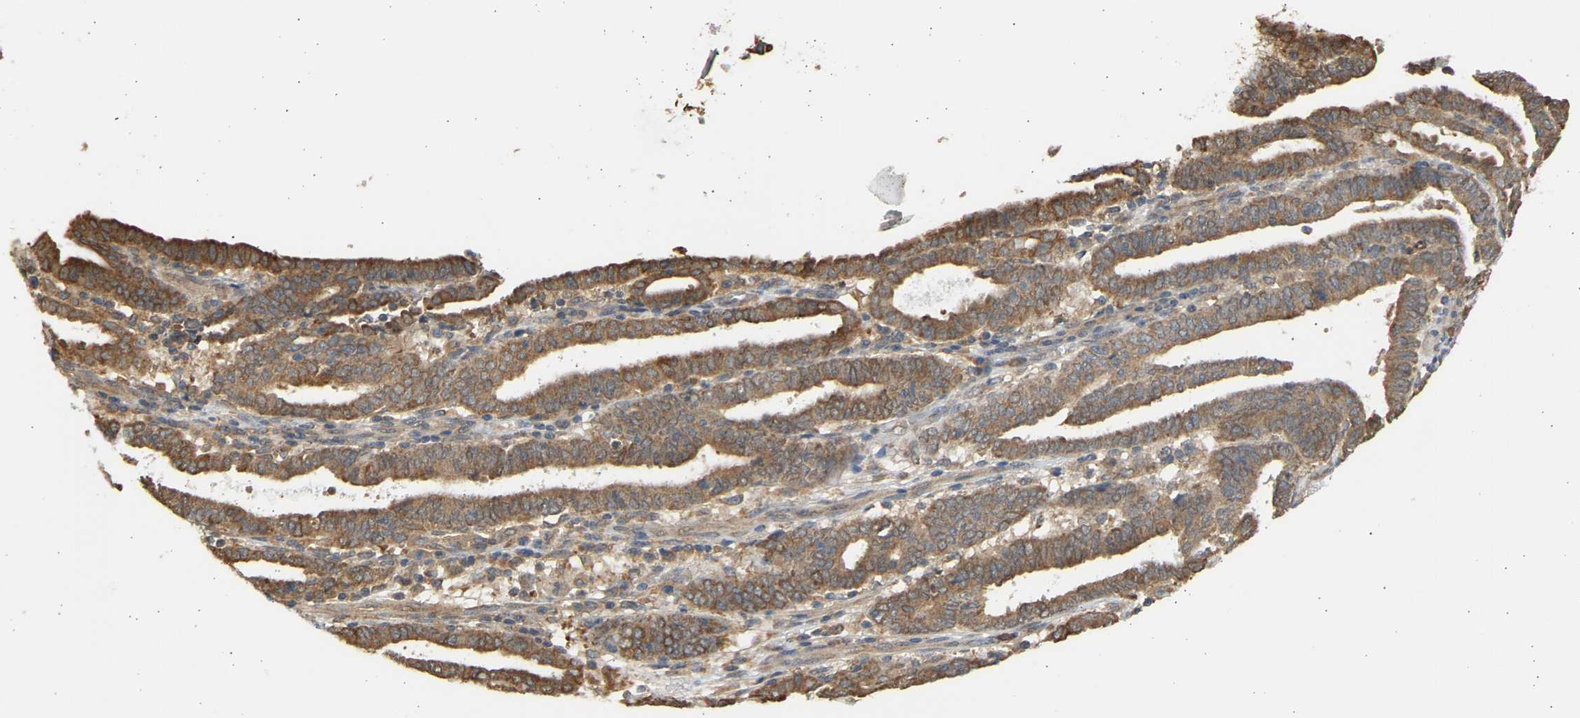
{"staining": {"intensity": "moderate", "quantity": ">75%", "location": "cytoplasmic/membranous"}, "tissue": "endometrial cancer", "cell_type": "Tumor cells", "image_type": "cancer", "snomed": [{"axis": "morphology", "description": "Adenocarcinoma, NOS"}, {"axis": "topography", "description": "Uterus"}], "caption": "Endometrial cancer (adenocarcinoma) stained with a protein marker reveals moderate staining in tumor cells.", "gene": "B4GALT6", "patient": {"sex": "female", "age": 83}}